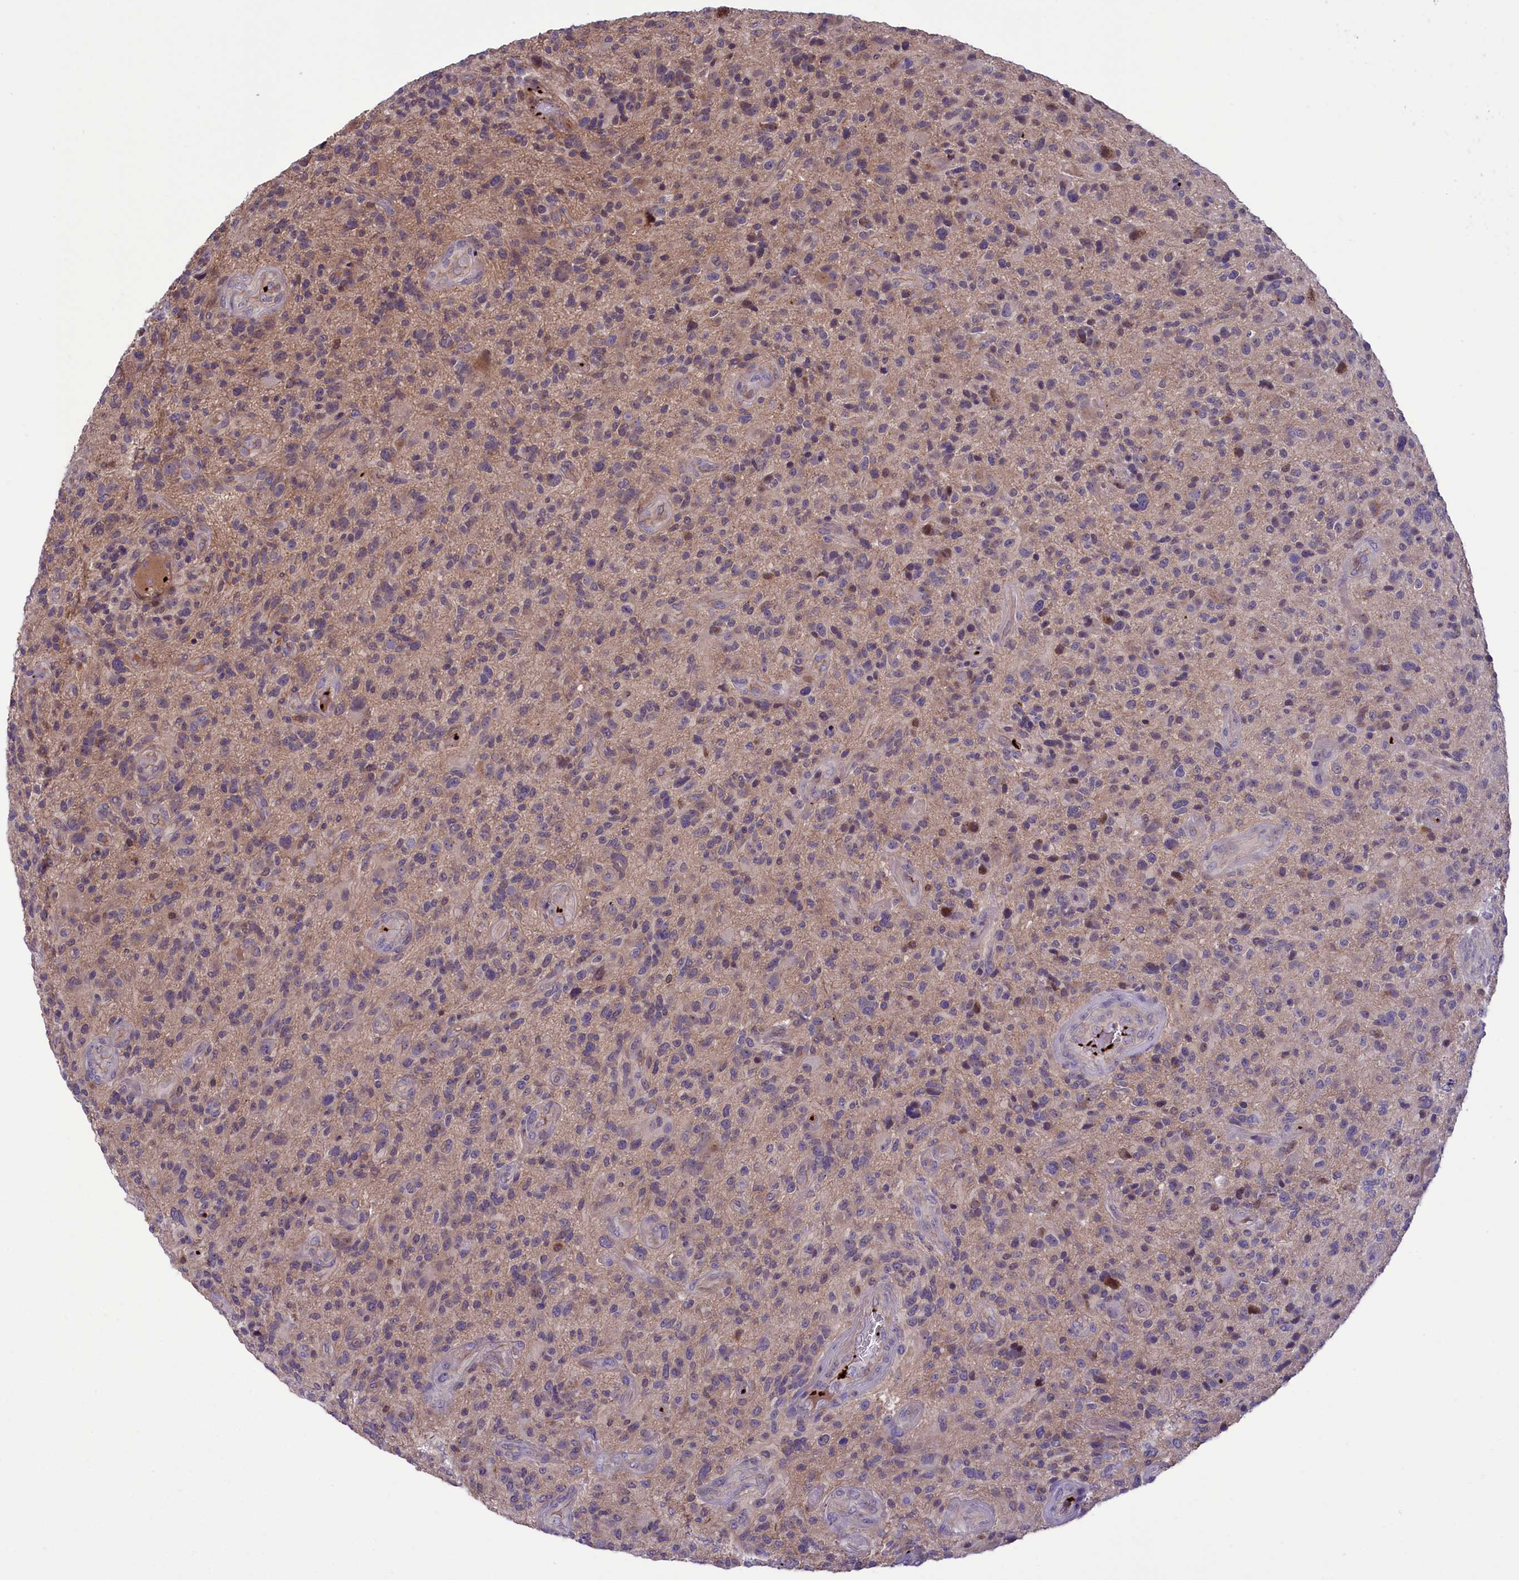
{"staining": {"intensity": "negative", "quantity": "none", "location": "none"}, "tissue": "glioma", "cell_type": "Tumor cells", "image_type": "cancer", "snomed": [{"axis": "morphology", "description": "Glioma, malignant, High grade"}, {"axis": "topography", "description": "Brain"}], "caption": "Tumor cells are negative for brown protein staining in malignant glioma (high-grade). Nuclei are stained in blue.", "gene": "HEATR3", "patient": {"sex": "male", "age": 47}}